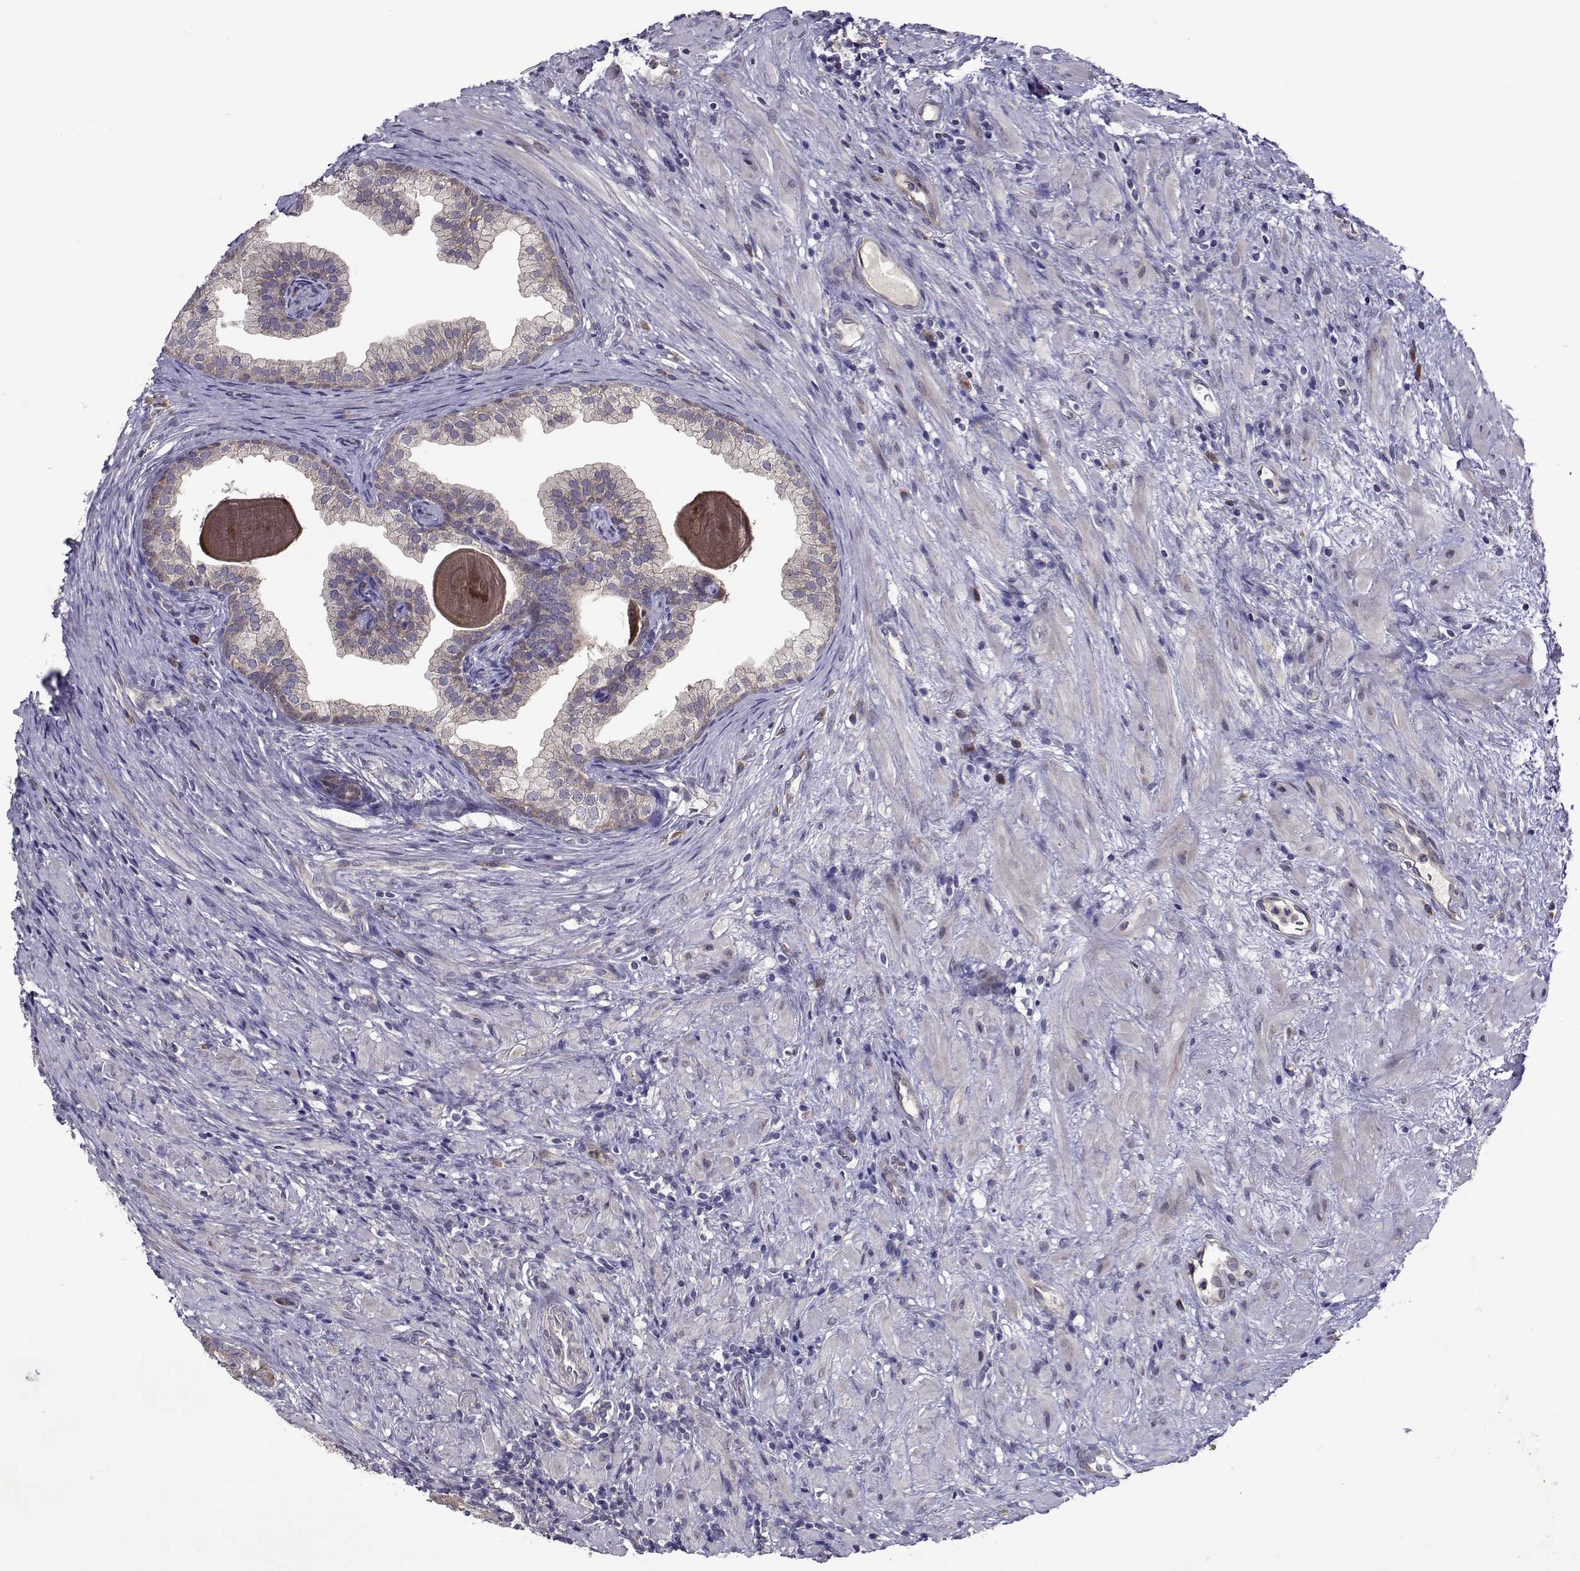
{"staining": {"intensity": "weak", "quantity": "25%-75%", "location": "cytoplasmic/membranous"}, "tissue": "prostate cancer", "cell_type": "Tumor cells", "image_type": "cancer", "snomed": [{"axis": "morphology", "description": "Adenocarcinoma, Low grade"}, {"axis": "topography", "description": "Prostate and seminal vesicle, NOS"}], "caption": "Protein expression analysis of human adenocarcinoma (low-grade) (prostate) reveals weak cytoplasmic/membranous expression in about 25%-75% of tumor cells. The staining is performed using DAB (3,3'-diaminobenzidine) brown chromogen to label protein expression. The nuclei are counter-stained blue using hematoxylin.", "gene": "TARBP2", "patient": {"sex": "male", "age": 71}}